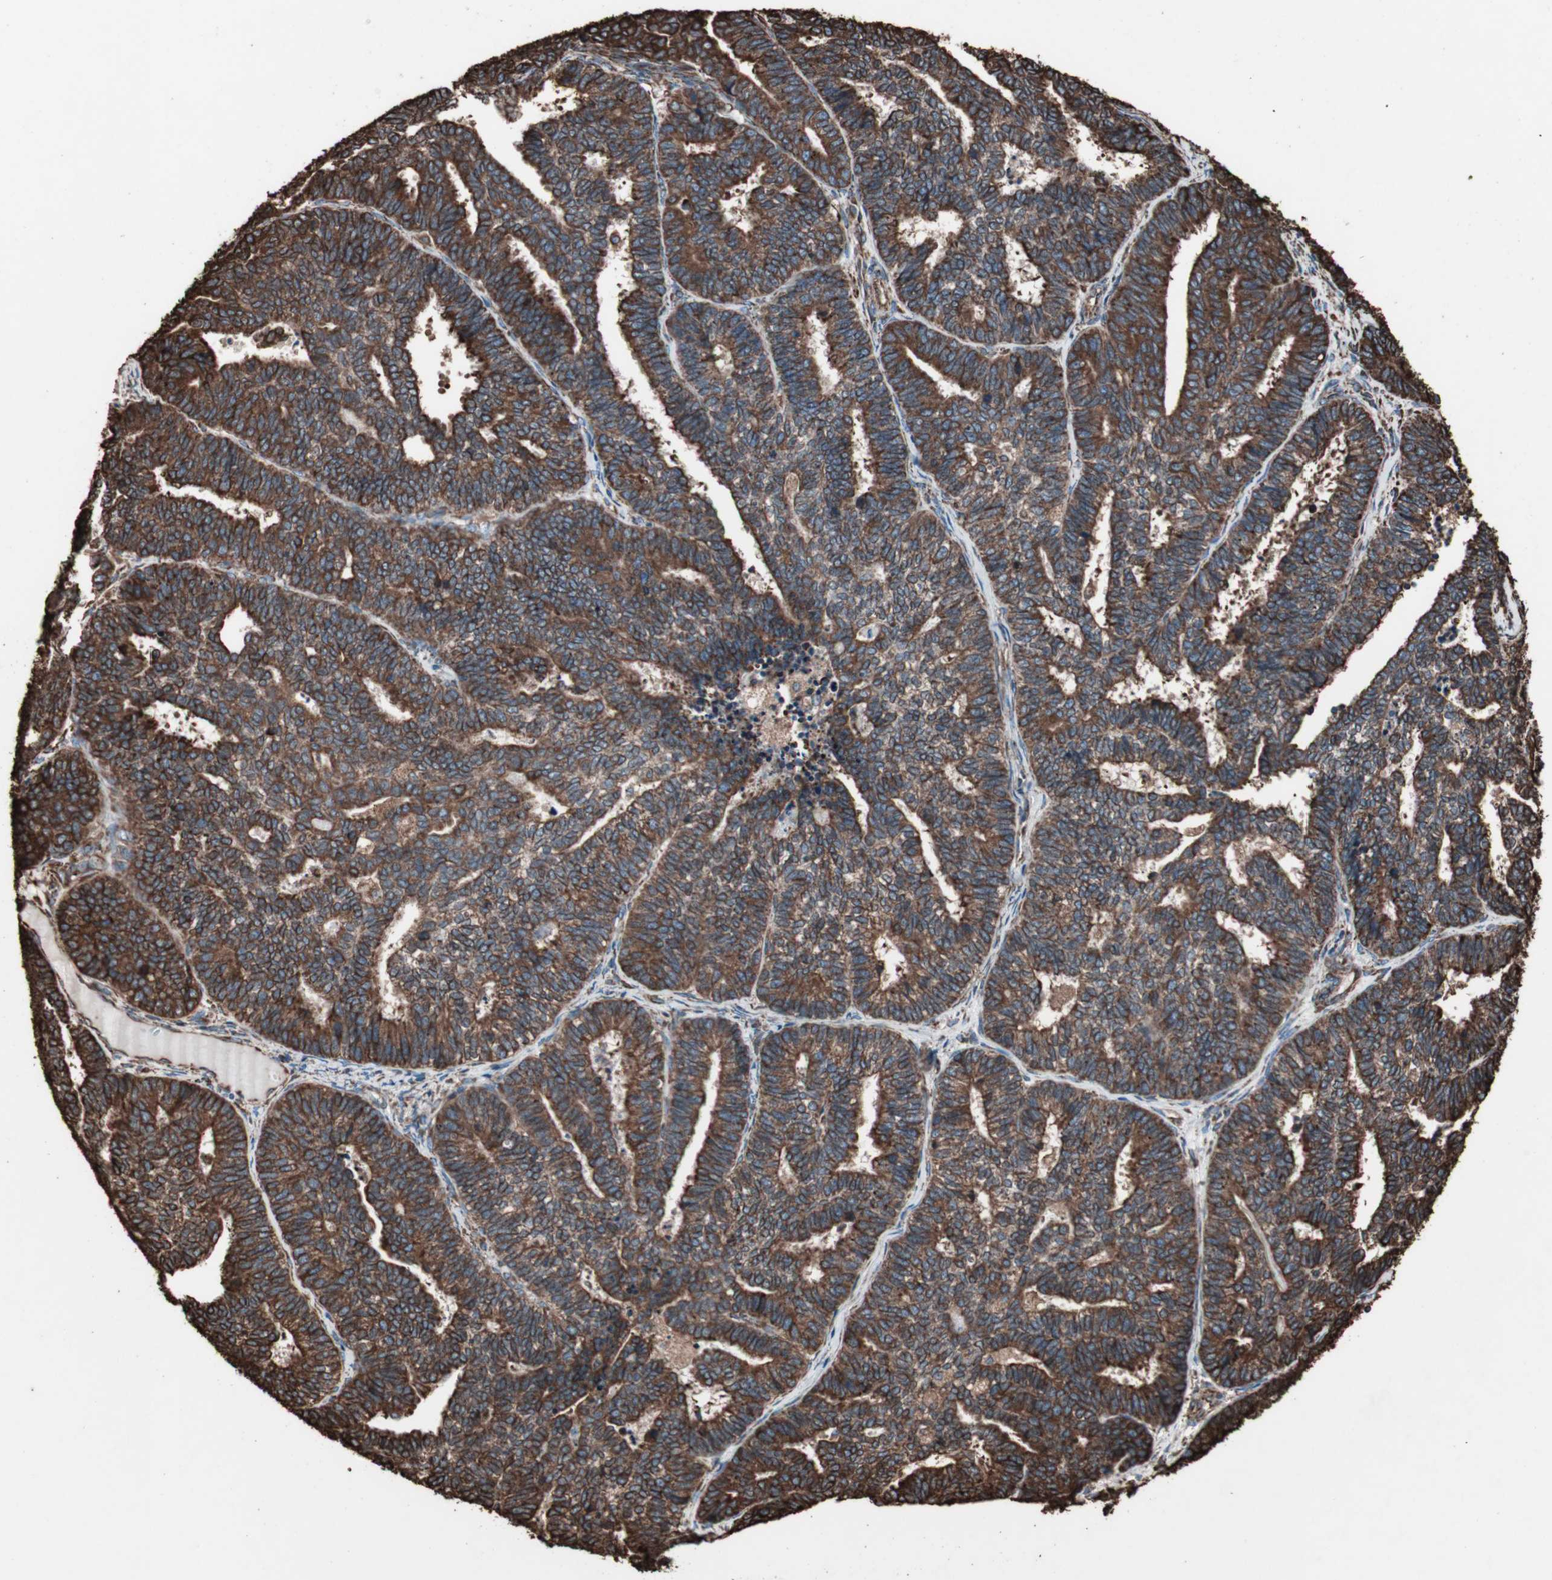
{"staining": {"intensity": "strong", "quantity": ">75%", "location": "cytoplasmic/membranous"}, "tissue": "endometrial cancer", "cell_type": "Tumor cells", "image_type": "cancer", "snomed": [{"axis": "morphology", "description": "Adenocarcinoma, NOS"}, {"axis": "topography", "description": "Endometrium"}], "caption": "An image of human endometrial cancer (adenocarcinoma) stained for a protein demonstrates strong cytoplasmic/membranous brown staining in tumor cells. The staining was performed using DAB to visualize the protein expression in brown, while the nuclei were stained in blue with hematoxylin (Magnification: 20x).", "gene": "HSP90B1", "patient": {"sex": "female", "age": 70}}